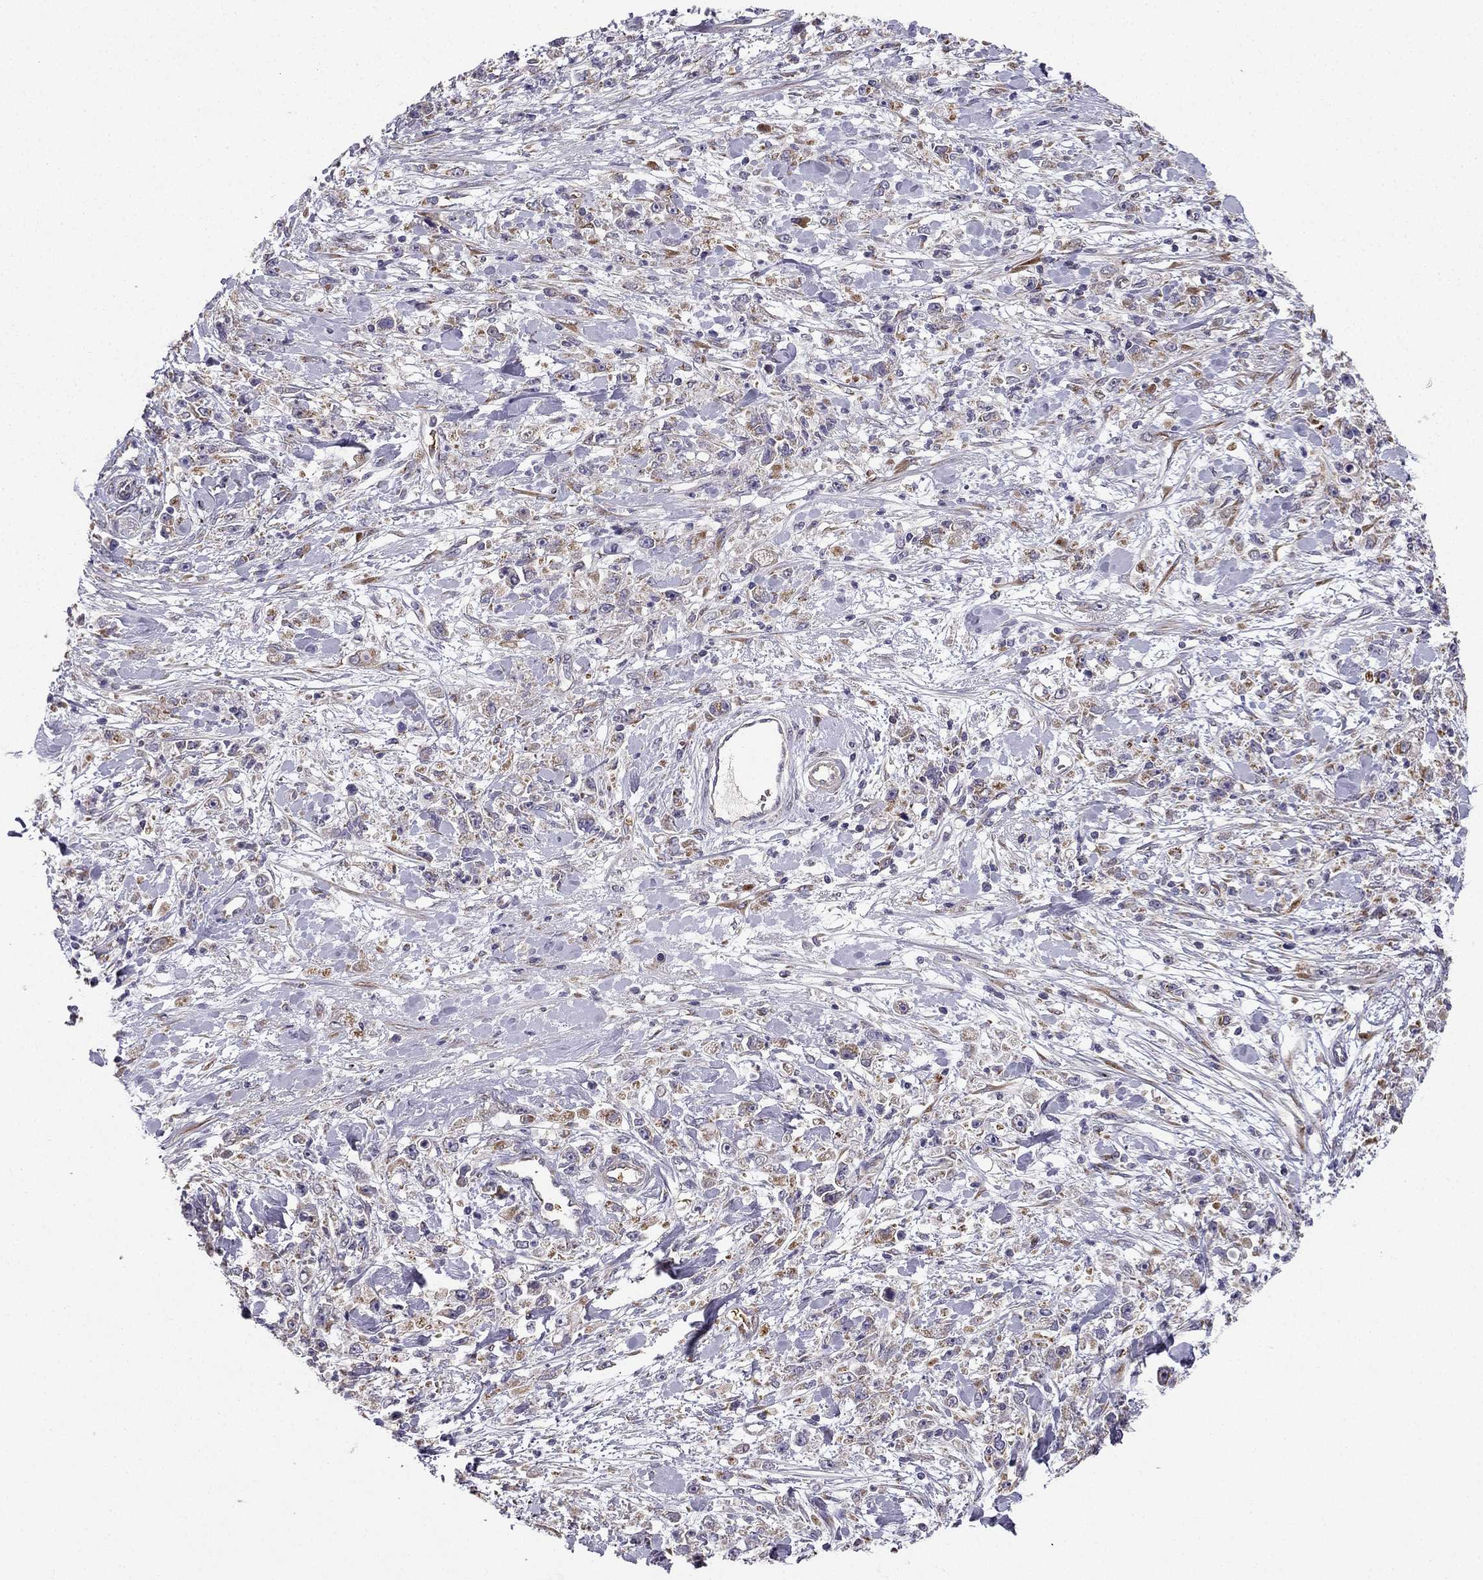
{"staining": {"intensity": "moderate", "quantity": "<25%", "location": "cytoplasmic/membranous"}, "tissue": "stomach cancer", "cell_type": "Tumor cells", "image_type": "cancer", "snomed": [{"axis": "morphology", "description": "Adenocarcinoma, NOS"}, {"axis": "topography", "description": "Stomach"}], "caption": "This photomicrograph shows stomach cancer (adenocarcinoma) stained with immunohistochemistry to label a protein in brown. The cytoplasmic/membranous of tumor cells show moderate positivity for the protein. Nuclei are counter-stained blue.", "gene": "B4GALT7", "patient": {"sex": "female", "age": 59}}